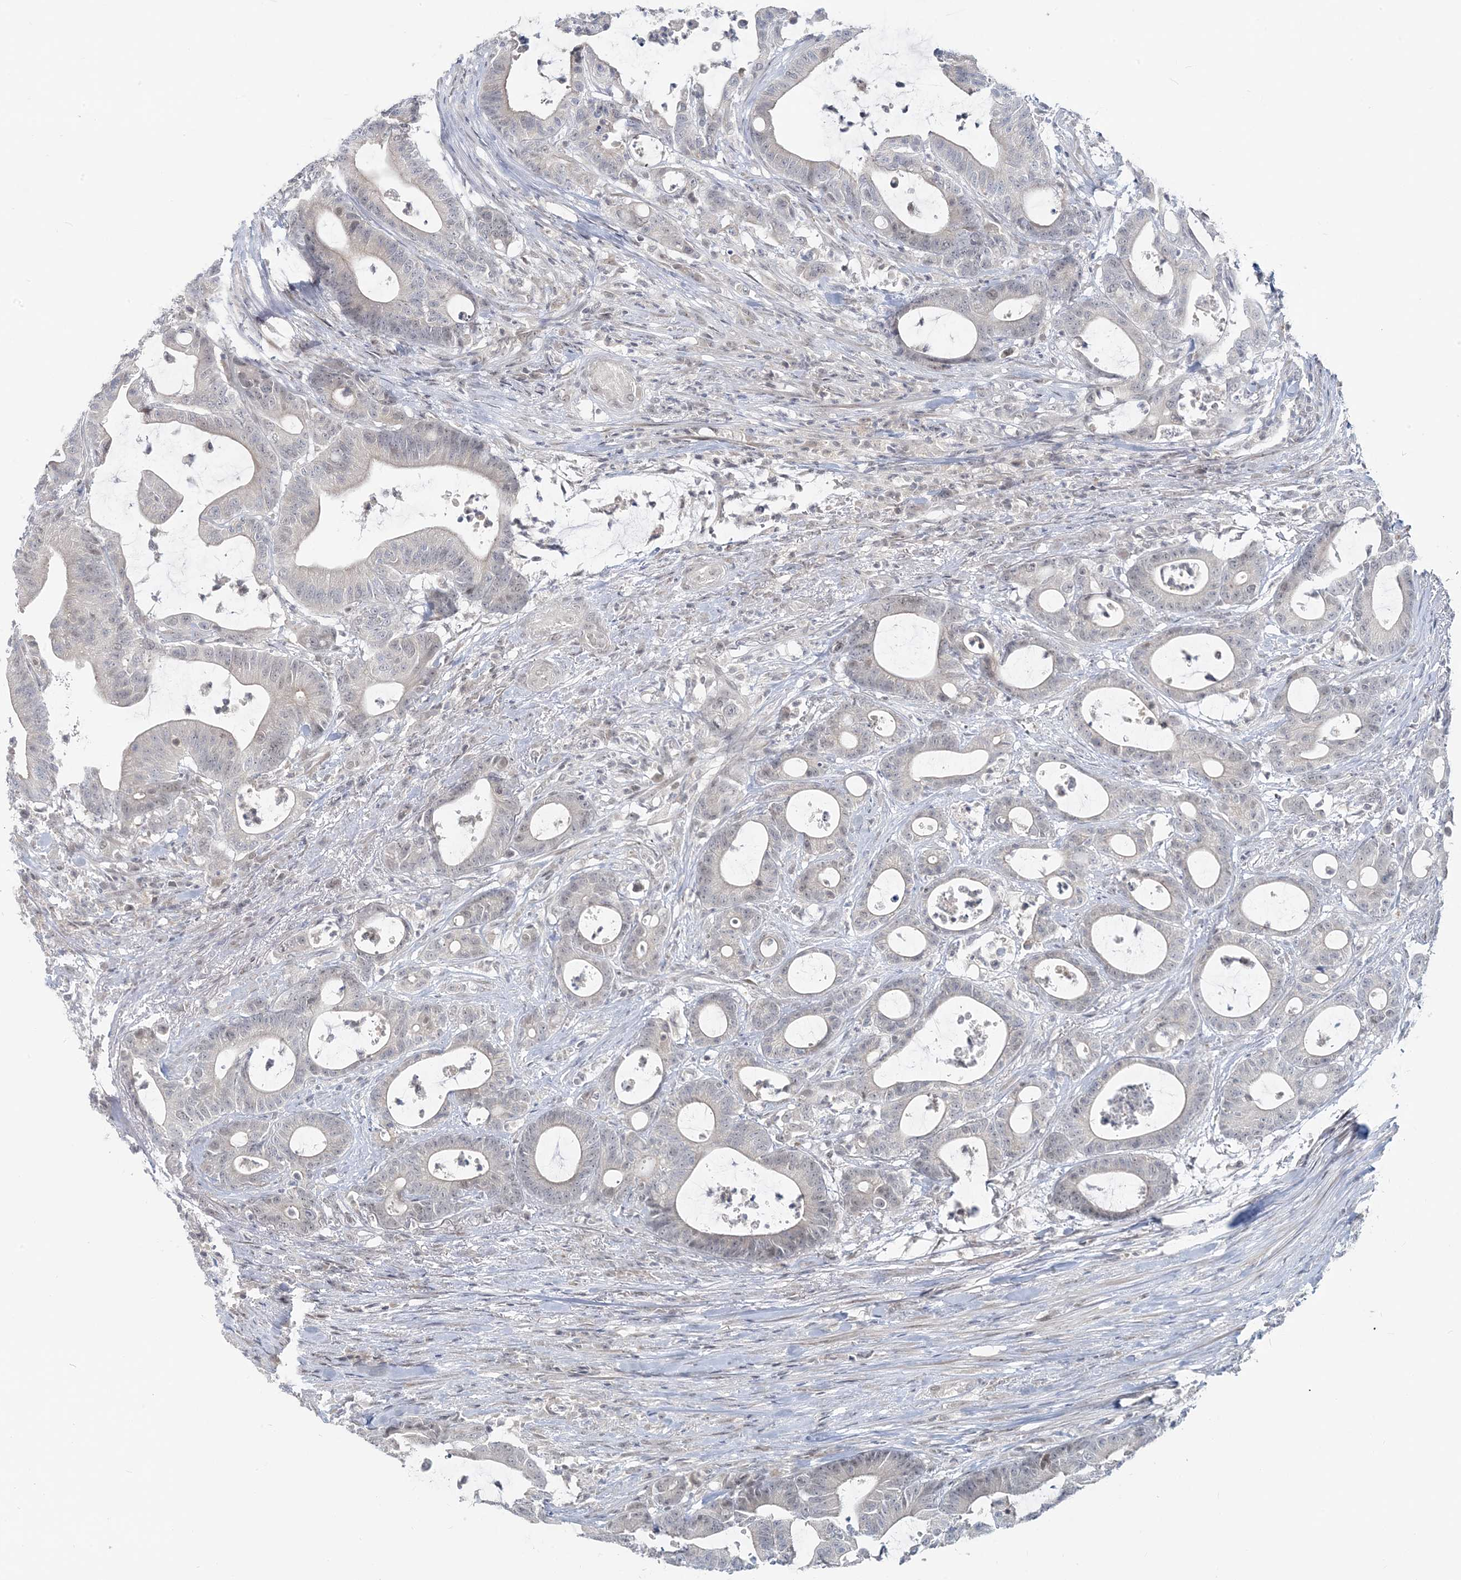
{"staining": {"intensity": "negative", "quantity": "none", "location": "none"}, "tissue": "colorectal cancer", "cell_type": "Tumor cells", "image_type": "cancer", "snomed": [{"axis": "morphology", "description": "Adenocarcinoma, NOS"}, {"axis": "topography", "description": "Colon"}], "caption": "Colorectal adenocarcinoma stained for a protein using immunohistochemistry exhibits no positivity tumor cells.", "gene": "LEXM", "patient": {"sex": "female", "age": 84}}